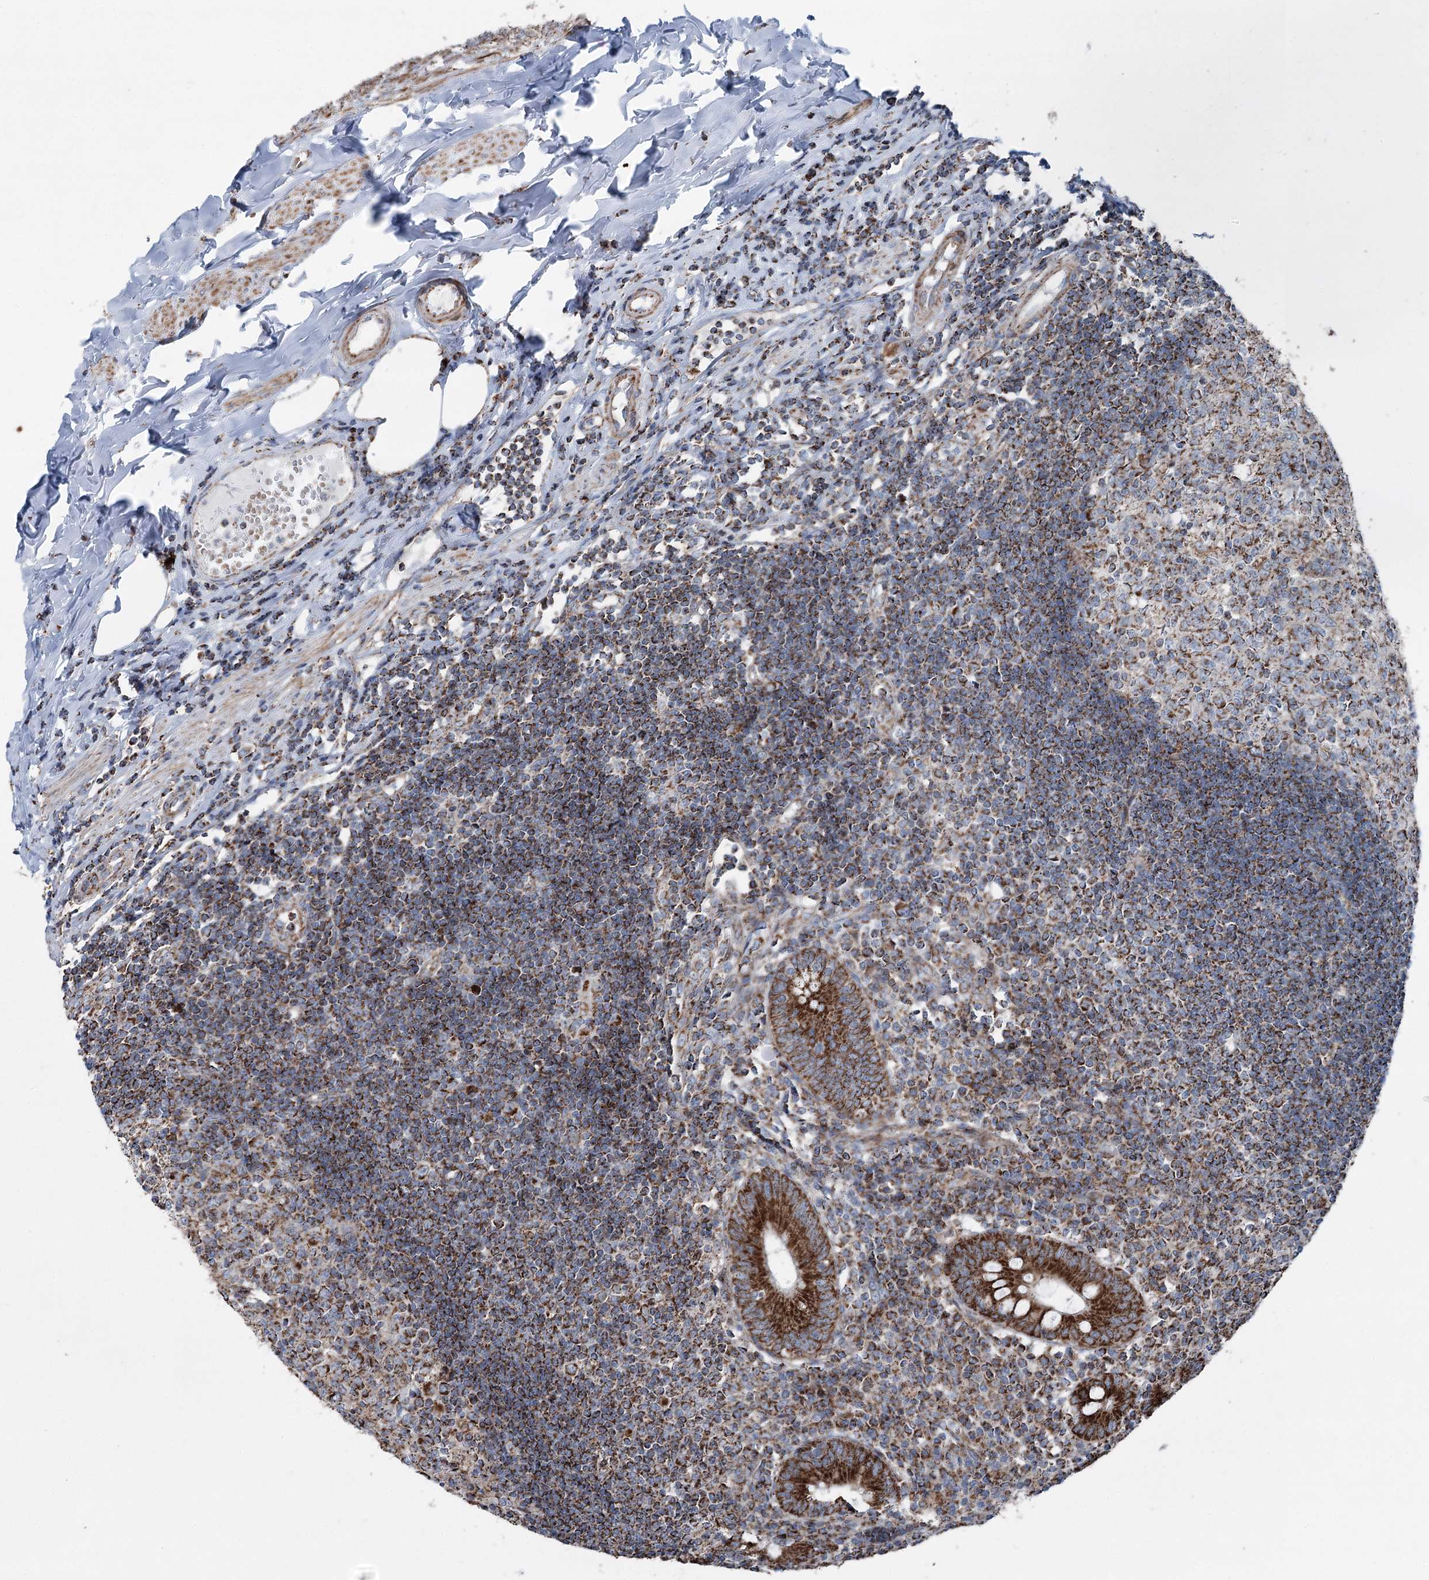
{"staining": {"intensity": "strong", "quantity": ">75%", "location": "cytoplasmic/membranous"}, "tissue": "appendix", "cell_type": "Glandular cells", "image_type": "normal", "snomed": [{"axis": "morphology", "description": "Normal tissue, NOS"}, {"axis": "topography", "description": "Appendix"}], "caption": "Protein staining of unremarkable appendix exhibits strong cytoplasmic/membranous staining in approximately >75% of glandular cells.", "gene": "UCN3", "patient": {"sex": "female", "age": 54}}